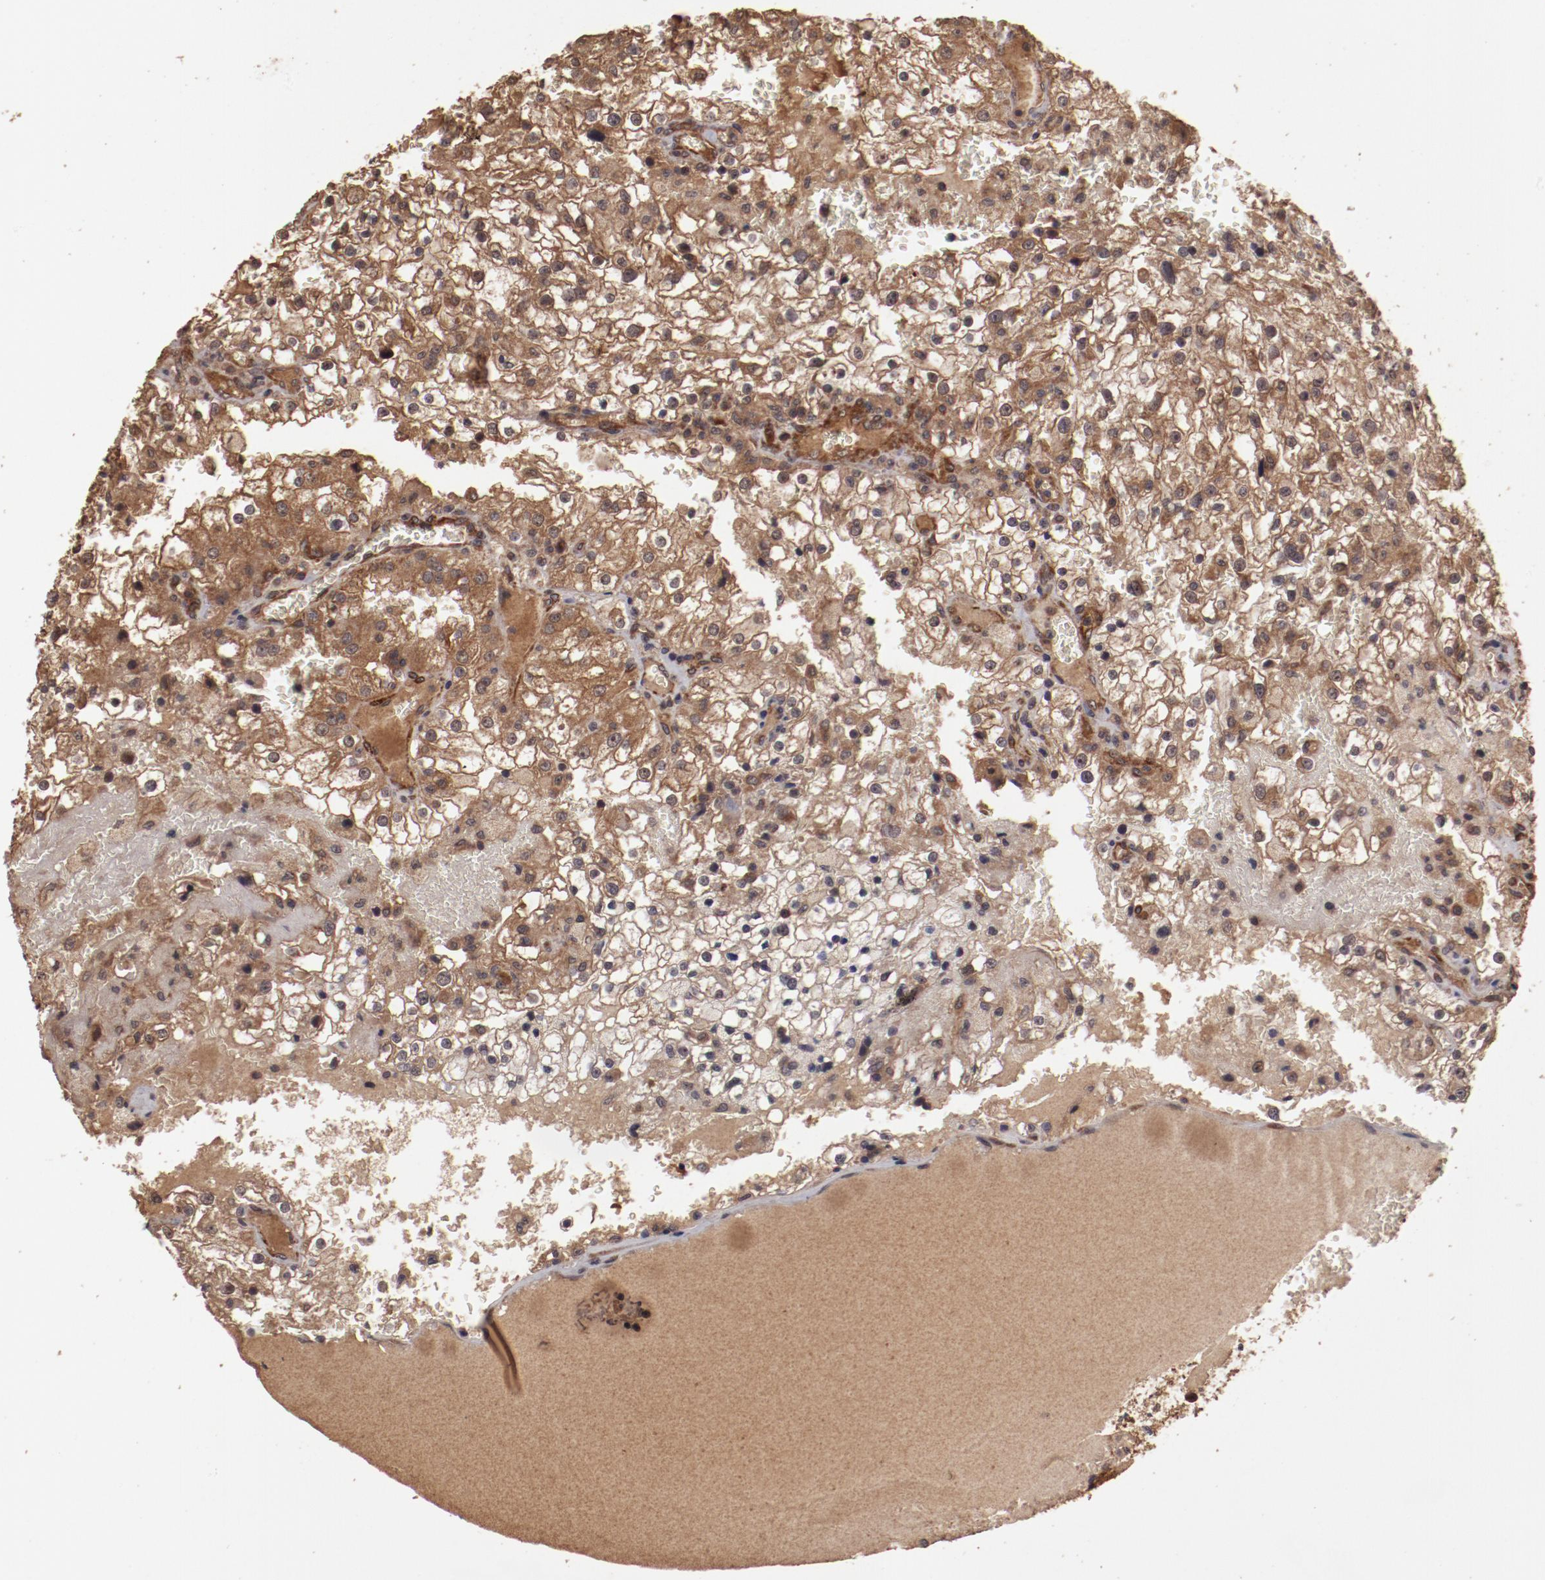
{"staining": {"intensity": "strong", "quantity": ">75%", "location": "cytoplasmic/membranous"}, "tissue": "renal cancer", "cell_type": "Tumor cells", "image_type": "cancer", "snomed": [{"axis": "morphology", "description": "Adenocarcinoma, NOS"}, {"axis": "topography", "description": "Kidney"}], "caption": "Immunohistochemistry (IHC) histopathology image of human adenocarcinoma (renal) stained for a protein (brown), which exhibits high levels of strong cytoplasmic/membranous staining in about >75% of tumor cells.", "gene": "TXNDC16", "patient": {"sex": "female", "age": 74}}